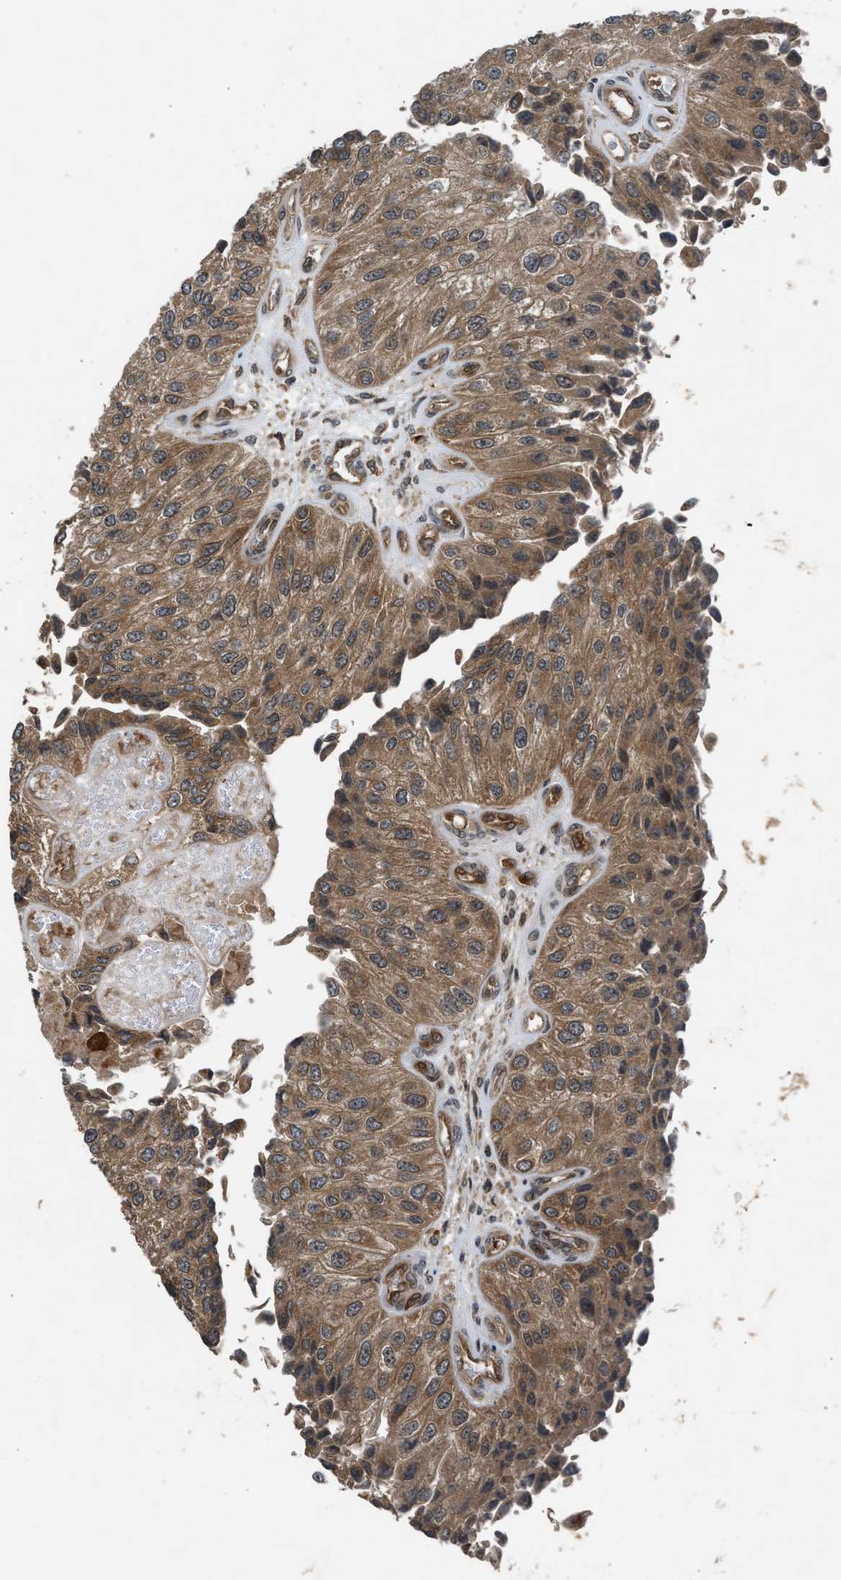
{"staining": {"intensity": "moderate", "quantity": ">75%", "location": "cytoplasmic/membranous"}, "tissue": "urothelial cancer", "cell_type": "Tumor cells", "image_type": "cancer", "snomed": [{"axis": "morphology", "description": "Urothelial carcinoma, High grade"}, {"axis": "topography", "description": "Kidney"}, {"axis": "topography", "description": "Urinary bladder"}], "caption": "Immunohistochemistry image of human urothelial cancer stained for a protein (brown), which exhibits medium levels of moderate cytoplasmic/membranous expression in about >75% of tumor cells.", "gene": "TXNL1", "patient": {"sex": "male", "age": 77}}